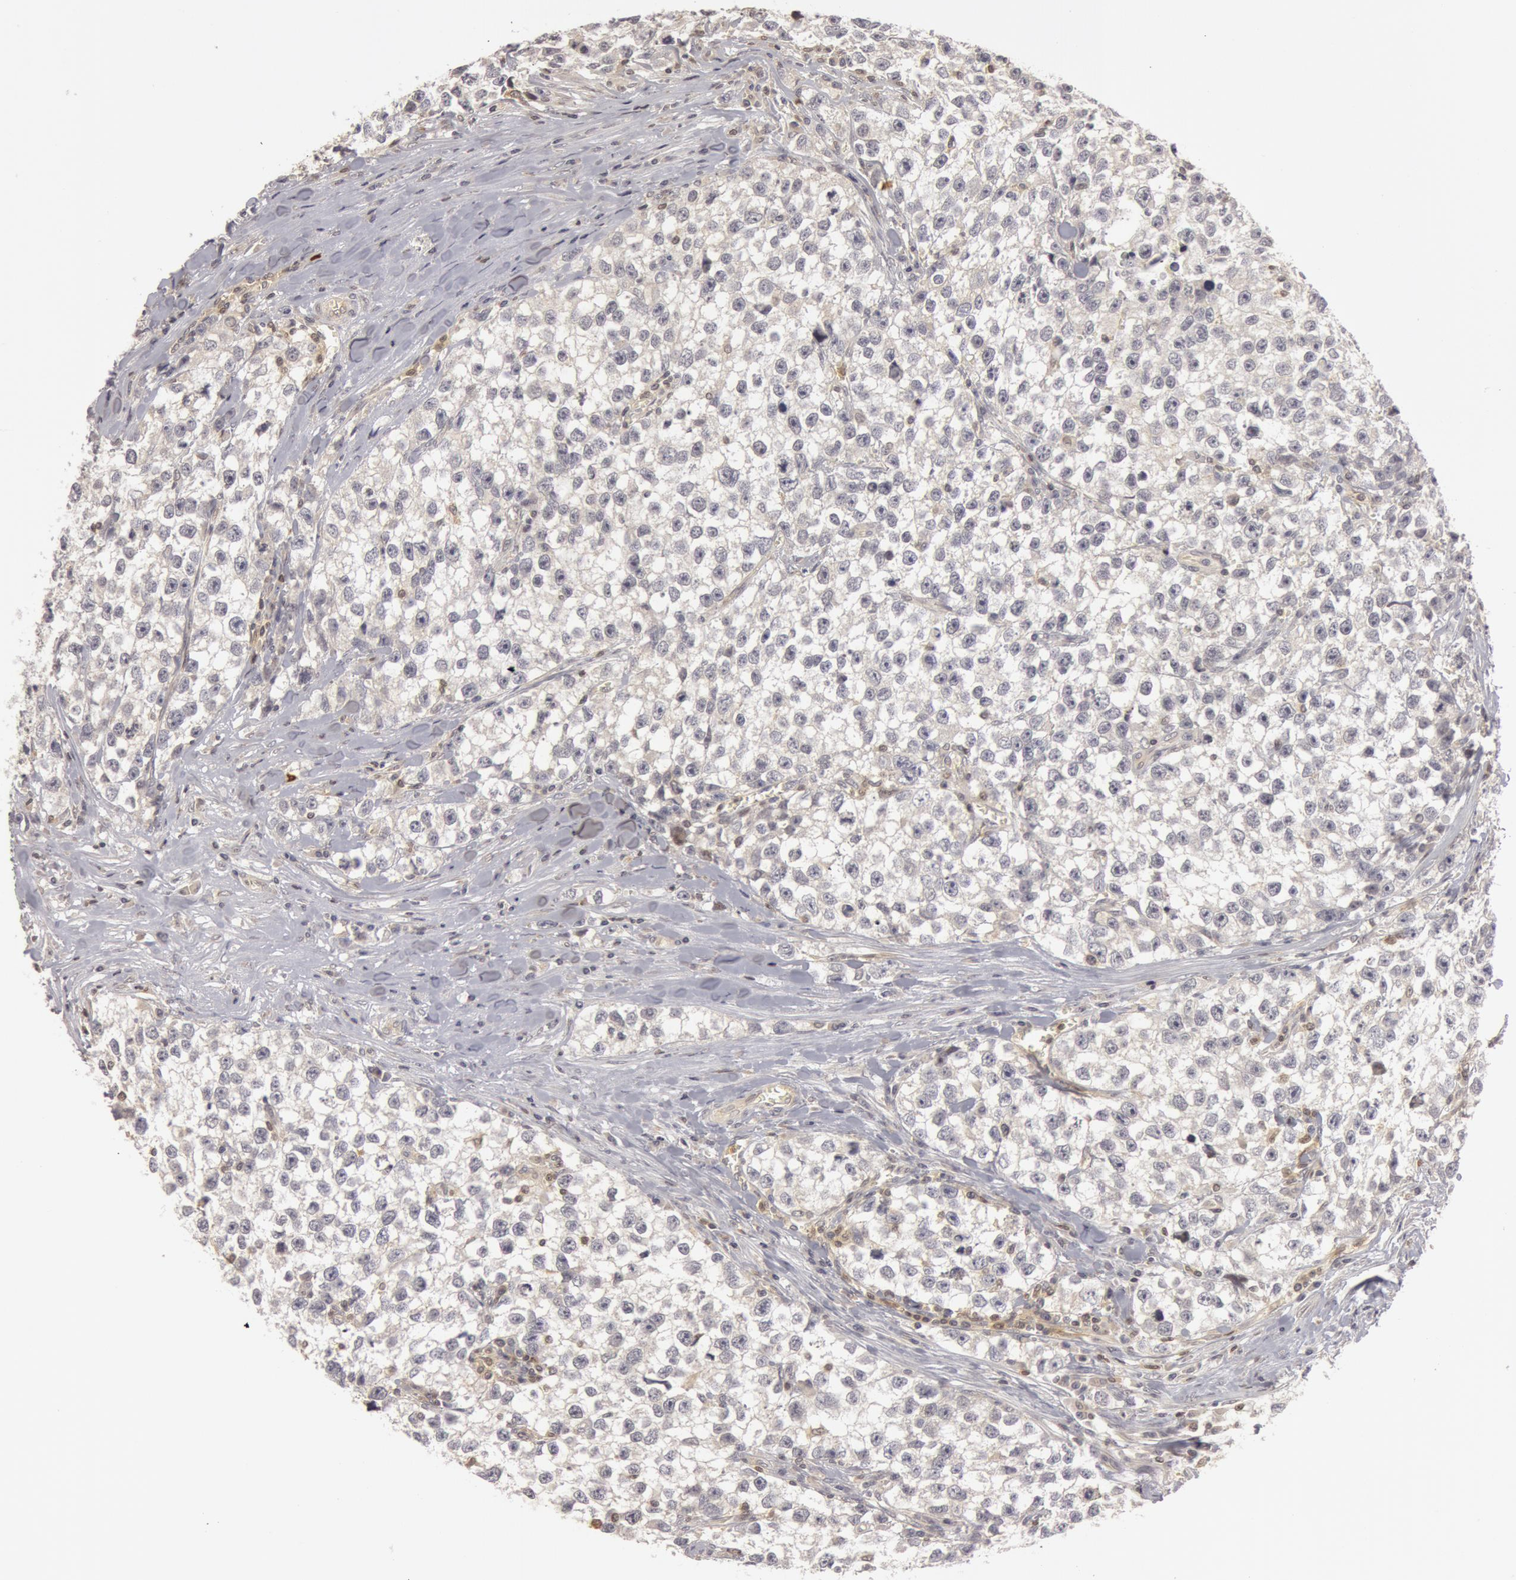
{"staining": {"intensity": "negative", "quantity": "none", "location": "none"}, "tissue": "testis cancer", "cell_type": "Tumor cells", "image_type": "cancer", "snomed": [{"axis": "morphology", "description": "Seminoma, NOS"}, {"axis": "morphology", "description": "Carcinoma, Embryonal, NOS"}, {"axis": "topography", "description": "Testis"}], "caption": "IHC of seminoma (testis) shows no staining in tumor cells.", "gene": "OASL", "patient": {"sex": "male", "age": 30}}